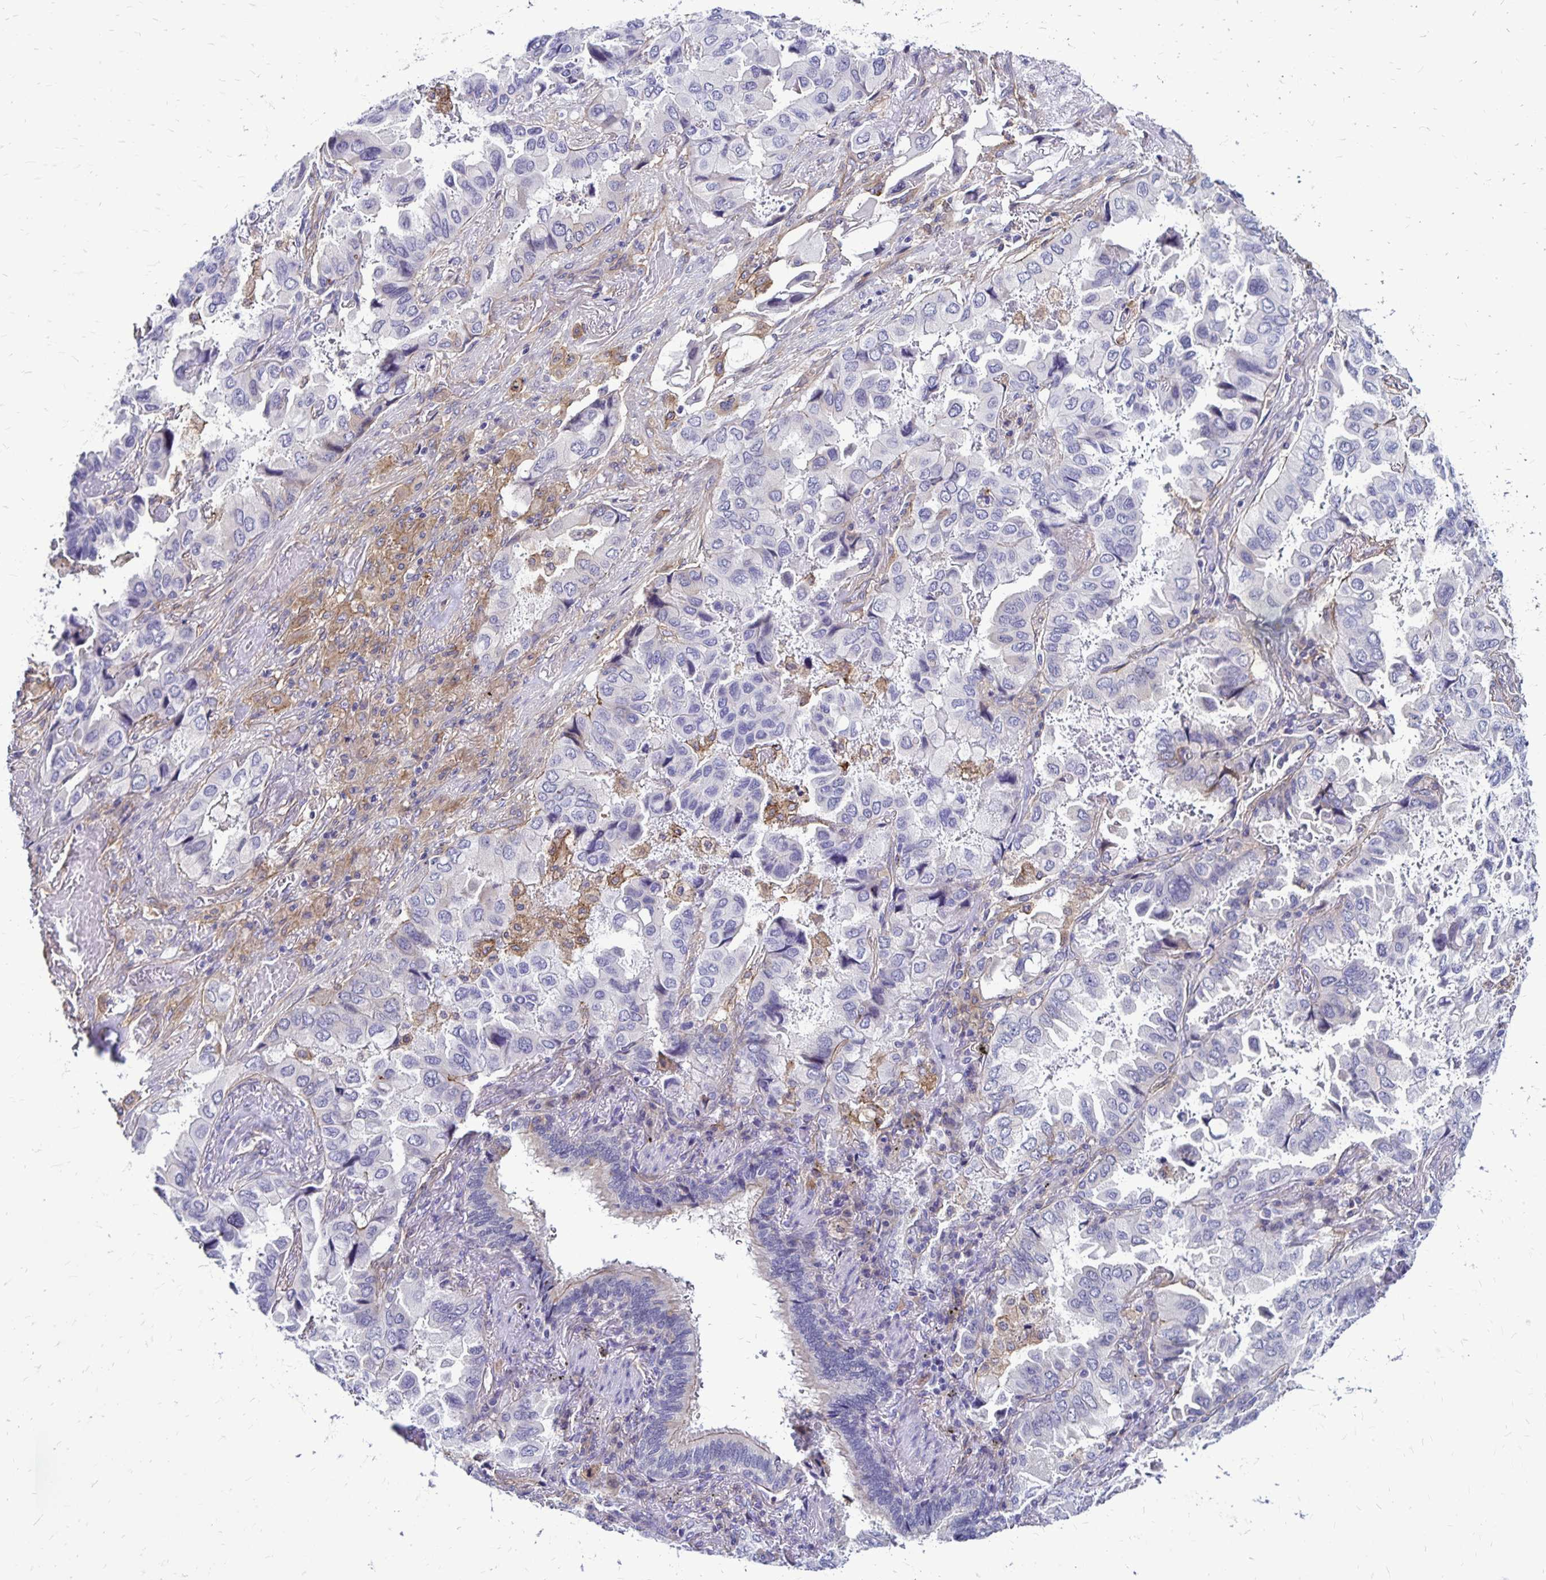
{"staining": {"intensity": "negative", "quantity": "none", "location": "none"}, "tissue": "lung cancer", "cell_type": "Tumor cells", "image_type": "cancer", "snomed": [{"axis": "morphology", "description": "Aneuploidy"}, {"axis": "morphology", "description": "Adenocarcinoma, NOS"}, {"axis": "morphology", "description": "Adenocarcinoma, metastatic, NOS"}, {"axis": "topography", "description": "Lymph node"}, {"axis": "topography", "description": "Lung"}], "caption": "Lung metastatic adenocarcinoma was stained to show a protein in brown. There is no significant staining in tumor cells.", "gene": "TNS3", "patient": {"sex": "female", "age": 48}}